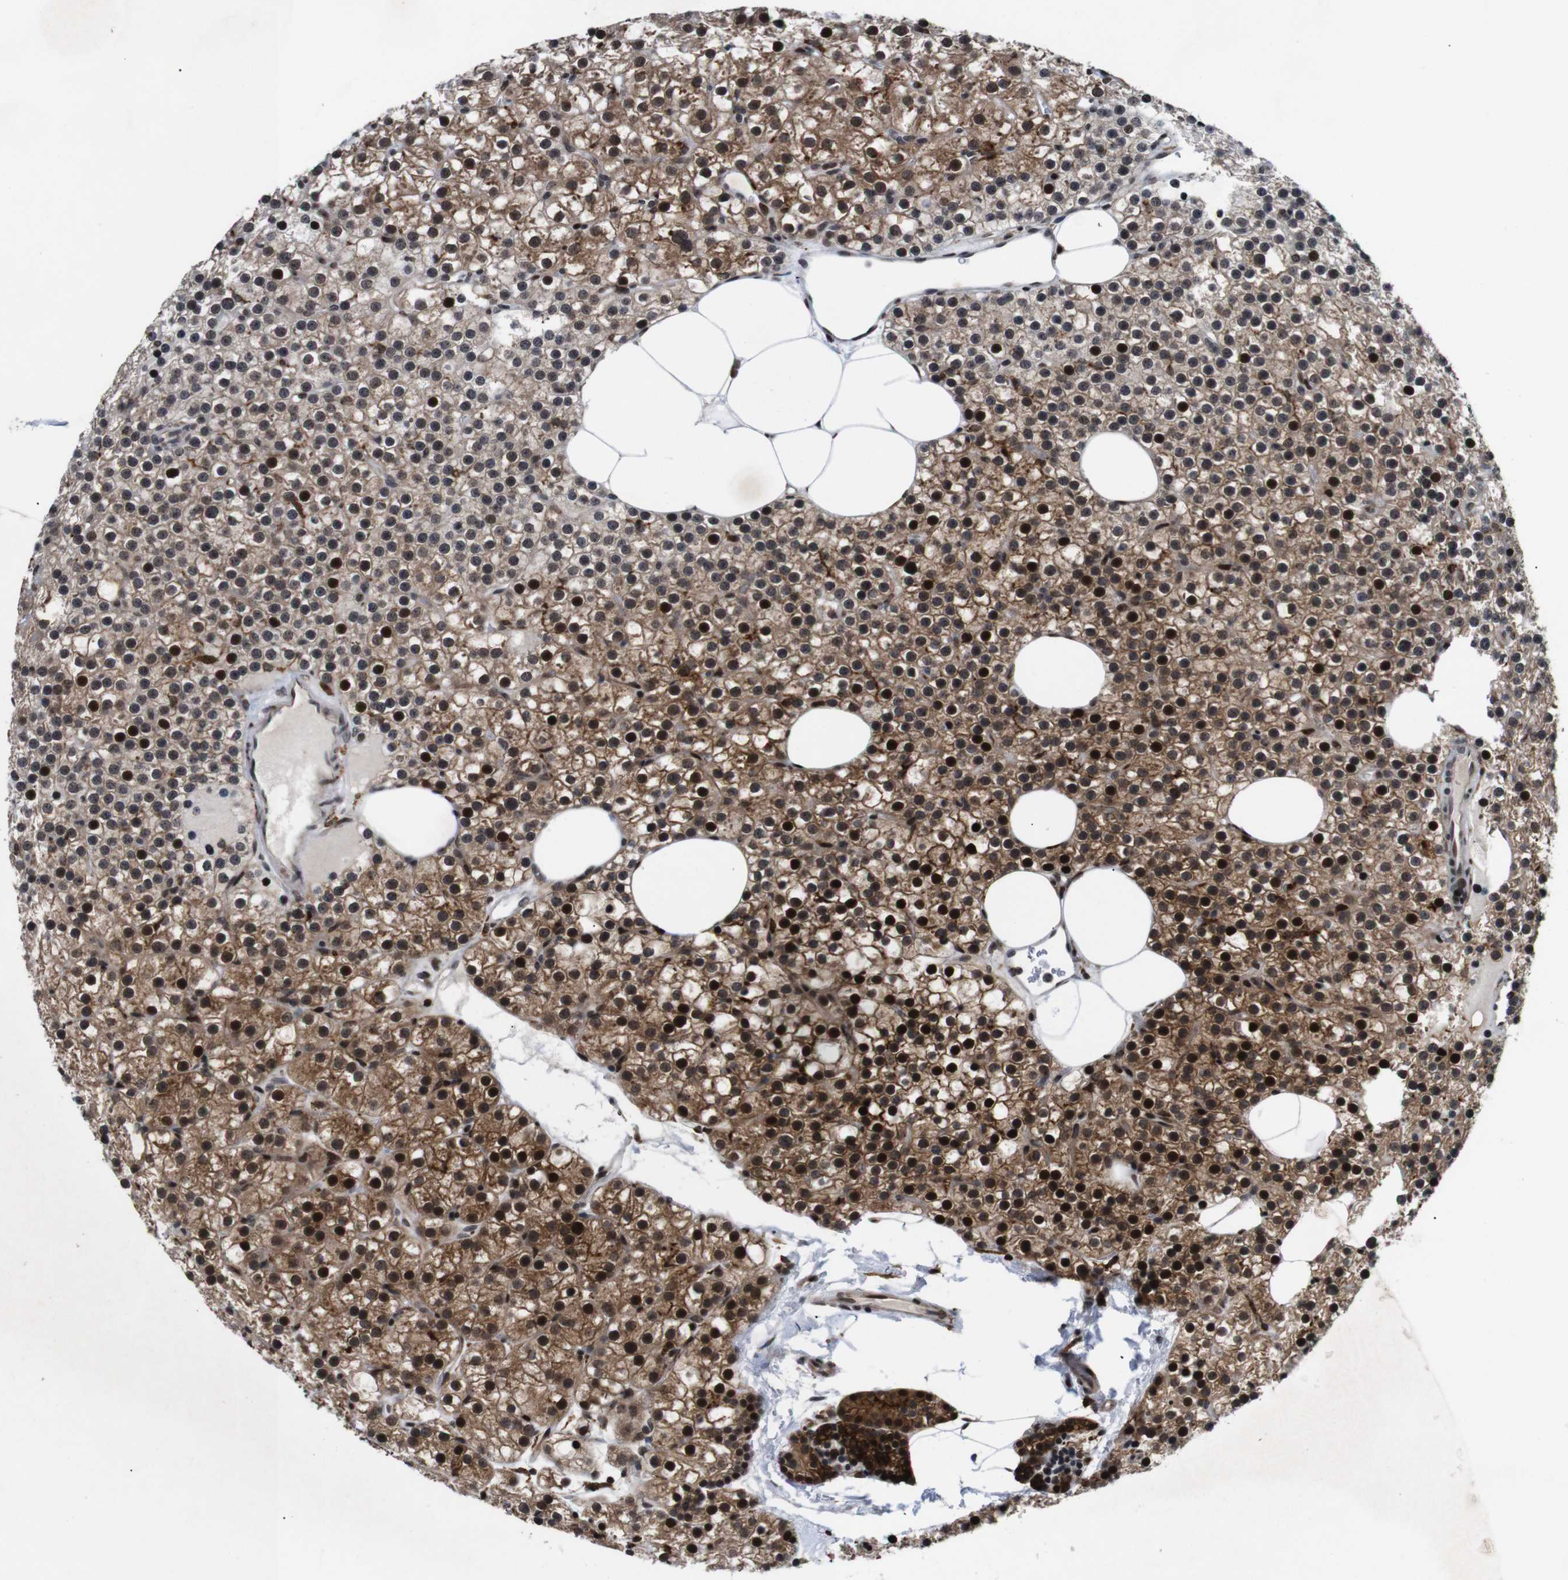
{"staining": {"intensity": "strong", "quantity": "25%-75%", "location": "cytoplasmic/membranous,nuclear"}, "tissue": "parathyroid gland", "cell_type": "Glandular cells", "image_type": "normal", "snomed": [{"axis": "morphology", "description": "Normal tissue, NOS"}, {"axis": "morphology", "description": "Adenoma, NOS"}, {"axis": "topography", "description": "Parathyroid gland"}], "caption": "IHC of benign parathyroid gland demonstrates high levels of strong cytoplasmic/membranous,nuclear positivity in about 25%-75% of glandular cells. The protein of interest is shown in brown color, while the nuclei are stained blue.", "gene": "EIF4G1", "patient": {"sex": "female", "age": 70}}